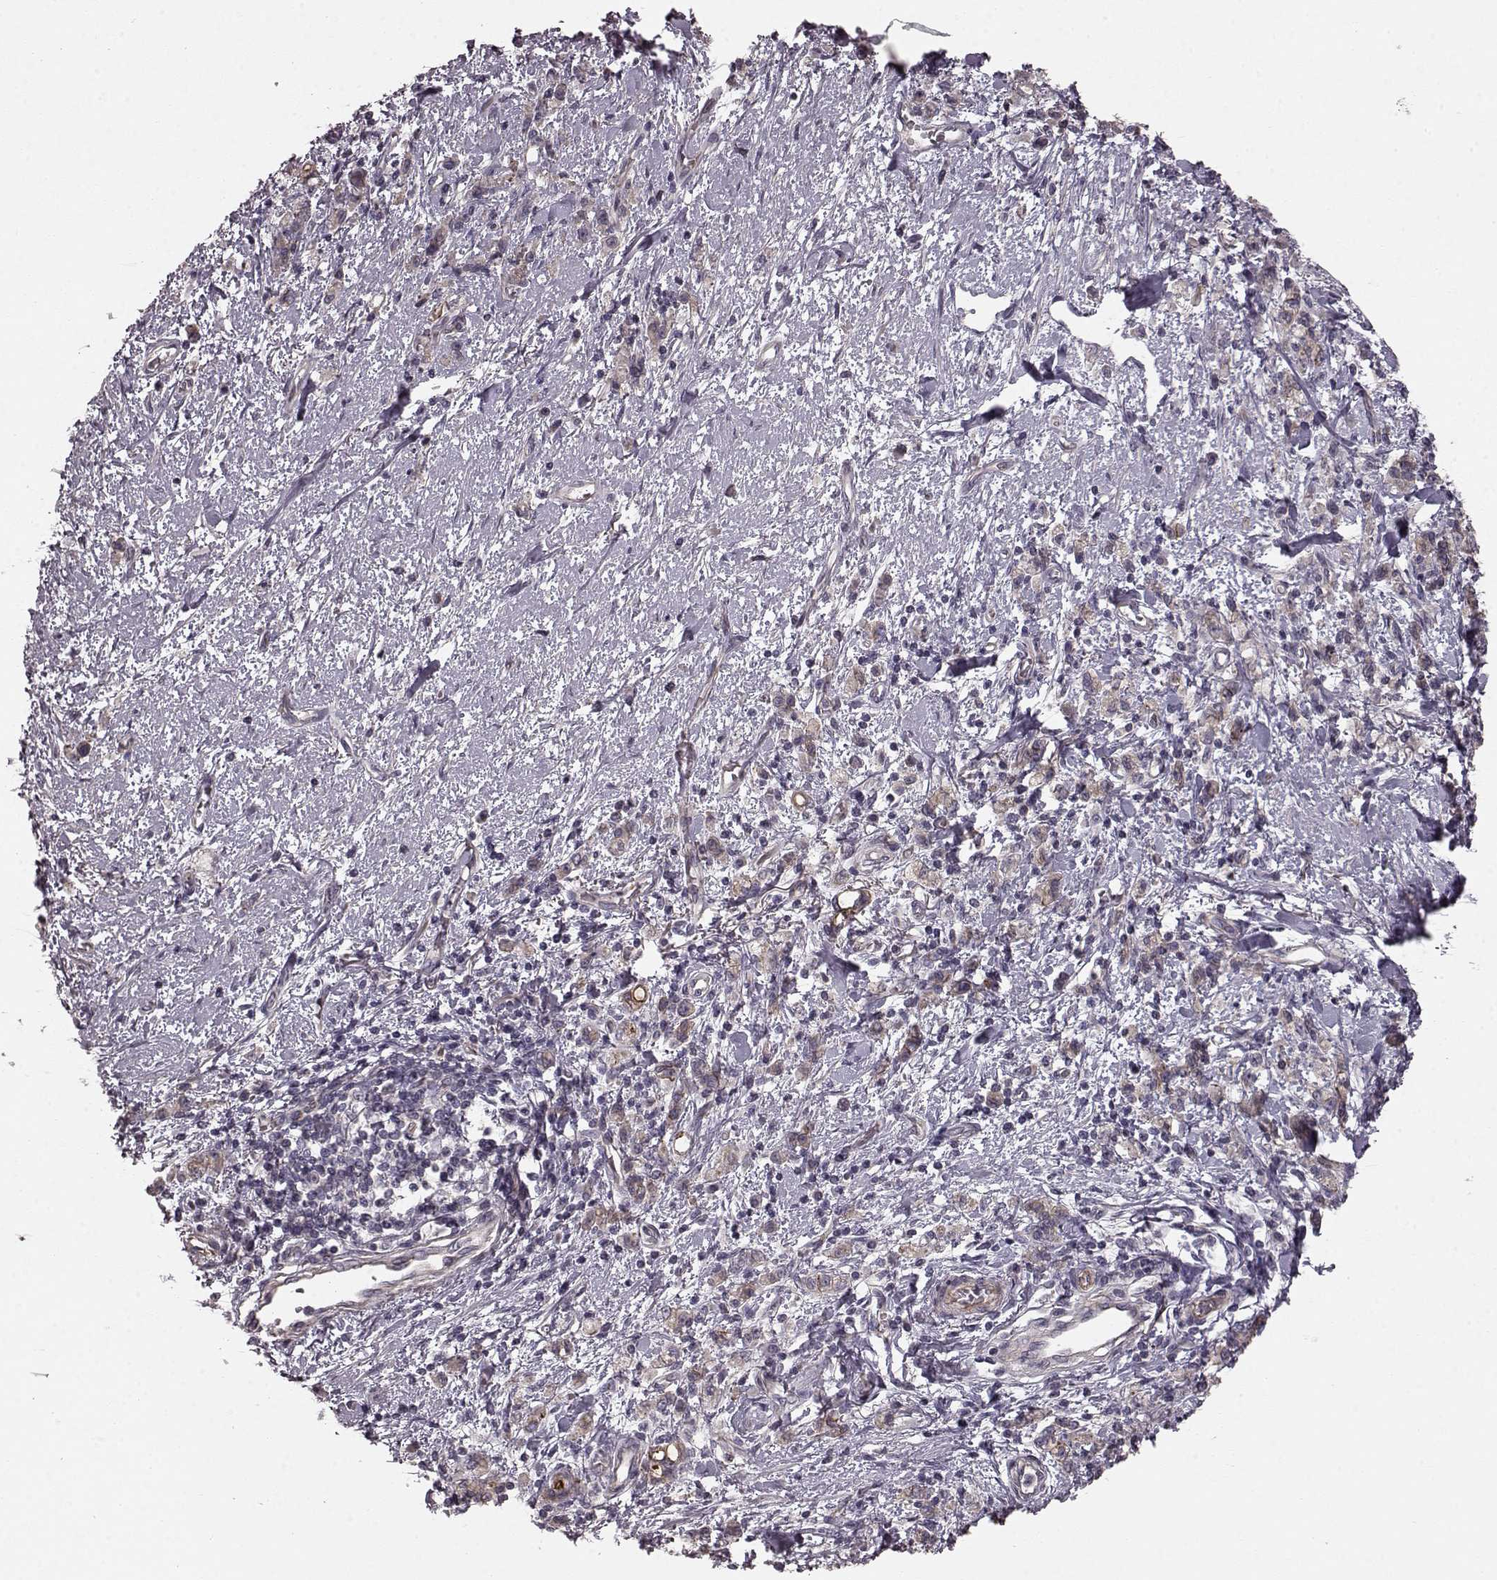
{"staining": {"intensity": "weak", "quantity": "<25%", "location": "cytoplasmic/membranous"}, "tissue": "stomach cancer", "cell_type": "Tumor cells", "image_type": "cancer", "snomed": [{"axis": "morphology", "description": "Adenocarcinoma, NOS"}, {"axis": "topography", "description": "Stomach"}], "caption": "Immunohistochemistry photomicrograph of neoplastic tissue: stomach adenocarcinoma stained with DAB demonstrates no significant protein positivity in tumor cells.", "gene": "SLC22A18", "patient": {"sex": "male", "age": 77}}